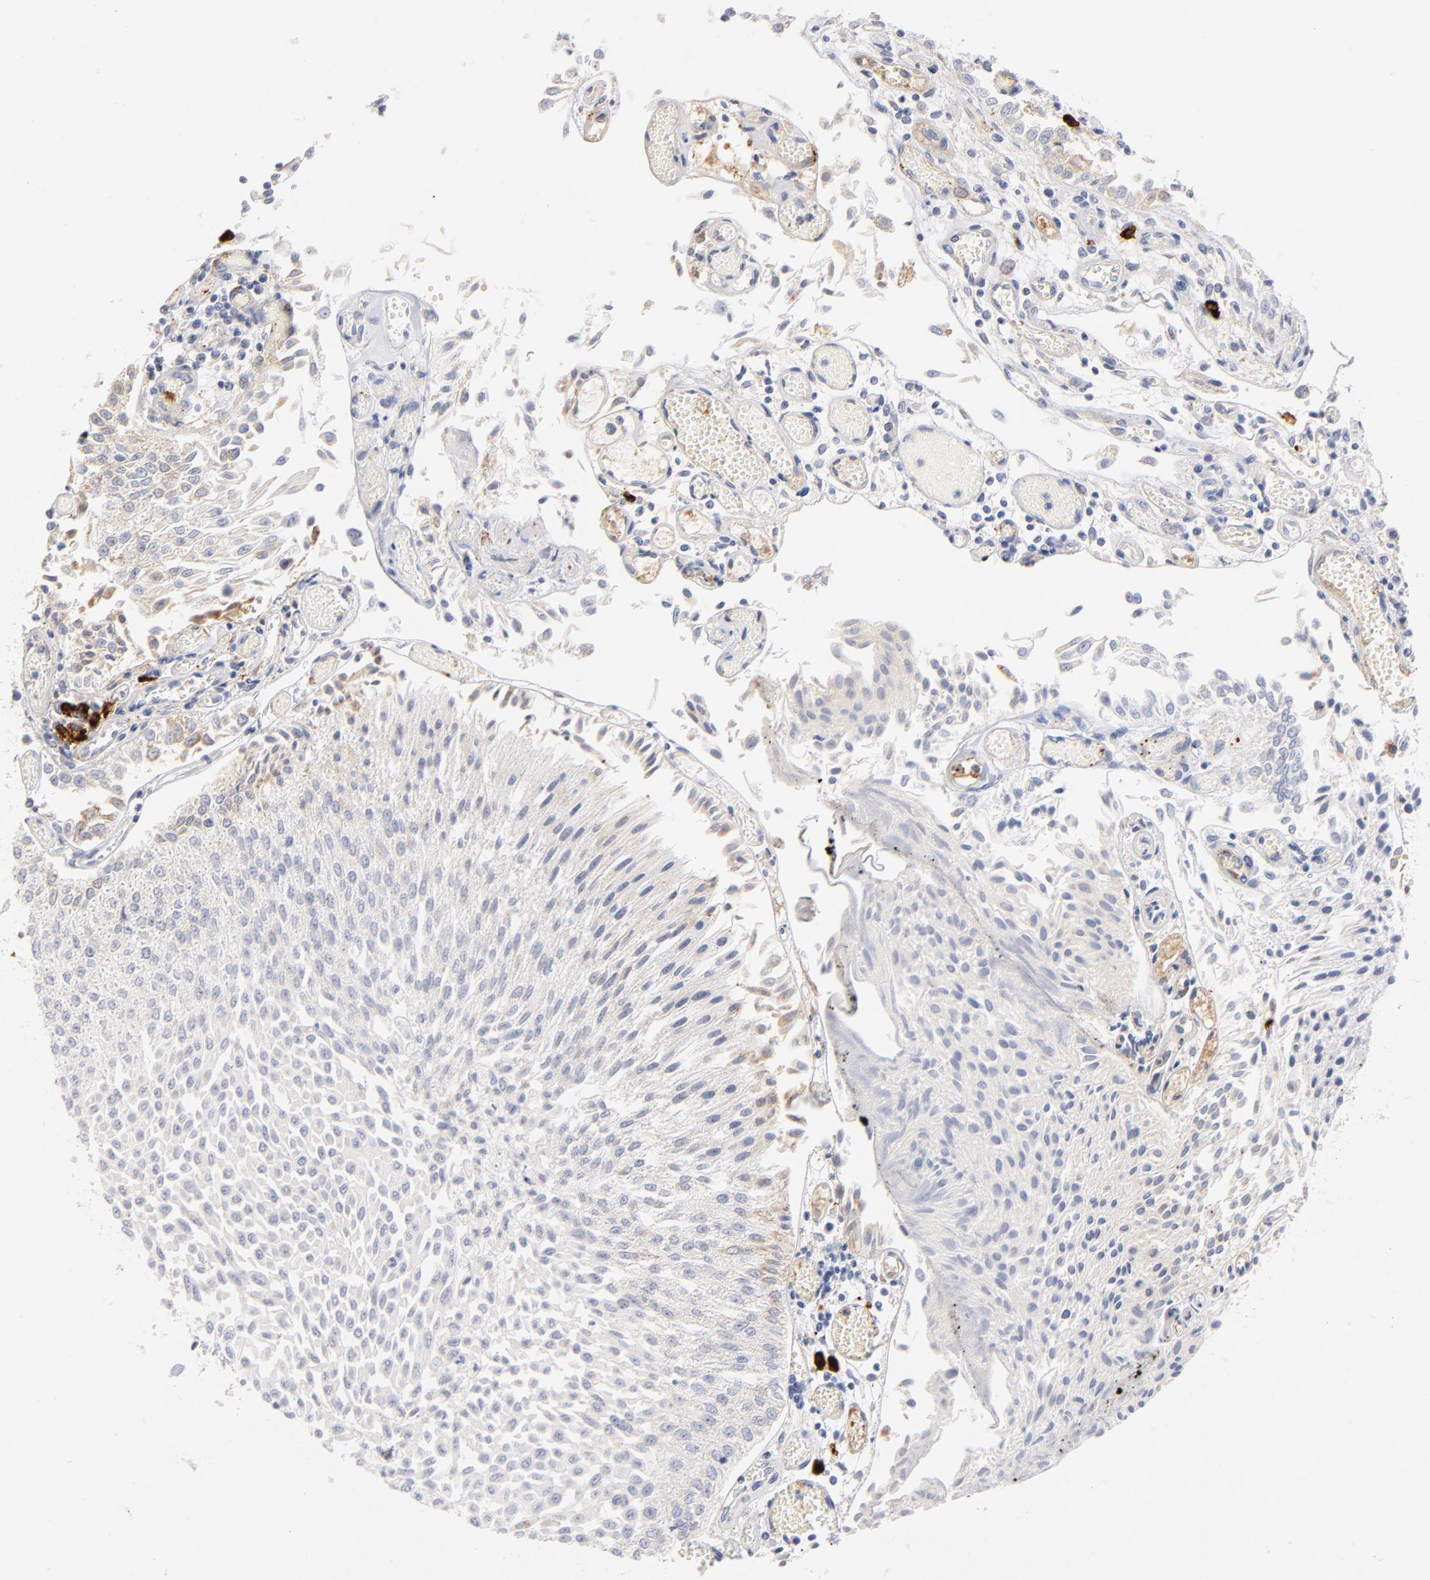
{"staining": {"intensity": "negative", "quantity": "none", "location": "none"}, "tissue": "urothelial cancer", "cell_type": "Tumor cells", "image_type": "cancer", "snomed": [{"axis": "morphology", "description": "Urothelial carcinoma, Low grade"}, {"axis": "topography", "description": "Urinary bladder"}], "caption": "This is an immunohistochemistry (IHC) micrograph of low-grade urothelial carcinoma. There is no positivity in tumor cells.", "gene": "PLAT", "patient": {"sex": "male", "age": 86}}